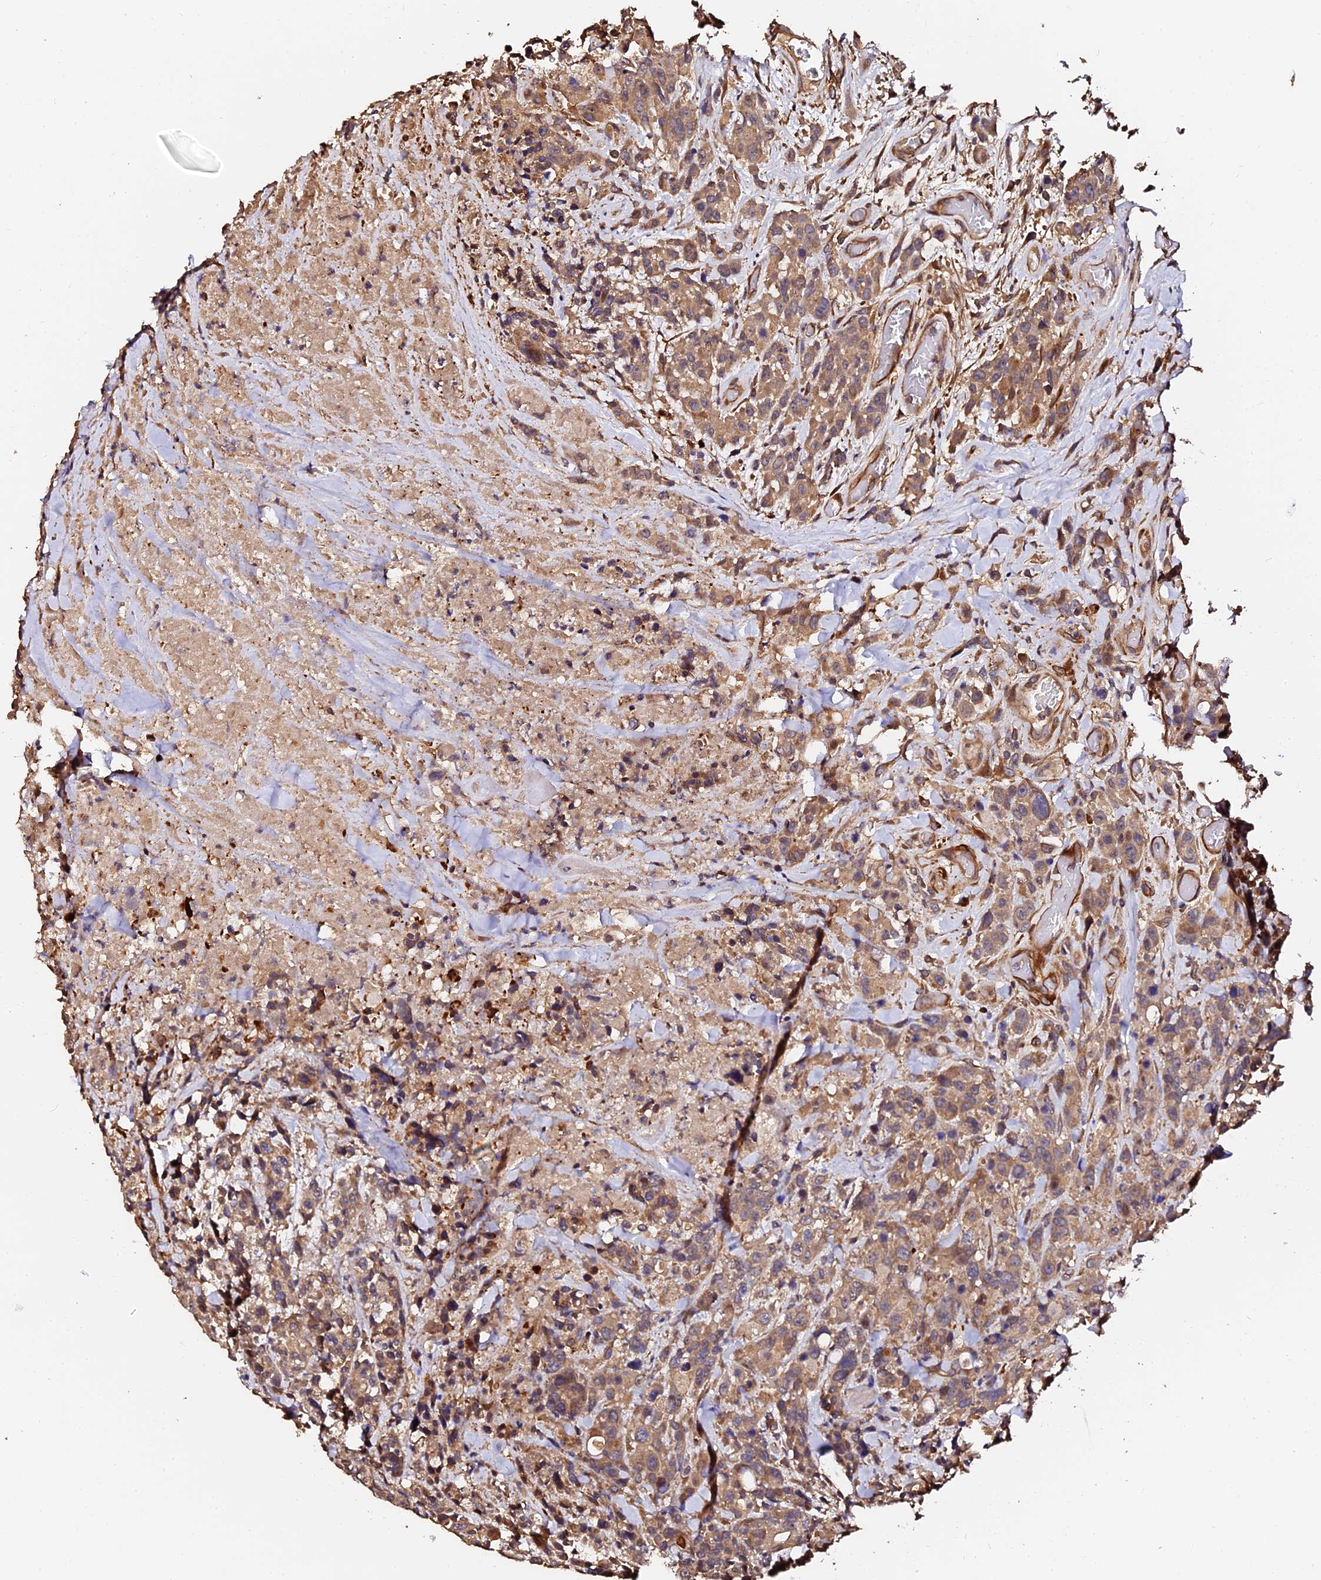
{"staining": {"intensity": "moderate", "quantity": ">75%", "location": "cytoplasmic/membranous"}, "tissue": "colorectal cancer", "cell_type": "Tumor cells", "image_type": "cancer", "snomed": [{"axis": "morphology", "description": "Adenocarcinoma, NOS"}, {"axis": "topography", "description": "Colon"}], "caption": "Immunohistochemistry (IHC) of colorectal cancer (adenocarcinoma) displays medium levels of moderate cytoplasmic/membranous staining in approximately >75% of tumor cells.", "gene": "TDO2", "patient": {"sex": "male", "age": 62}}